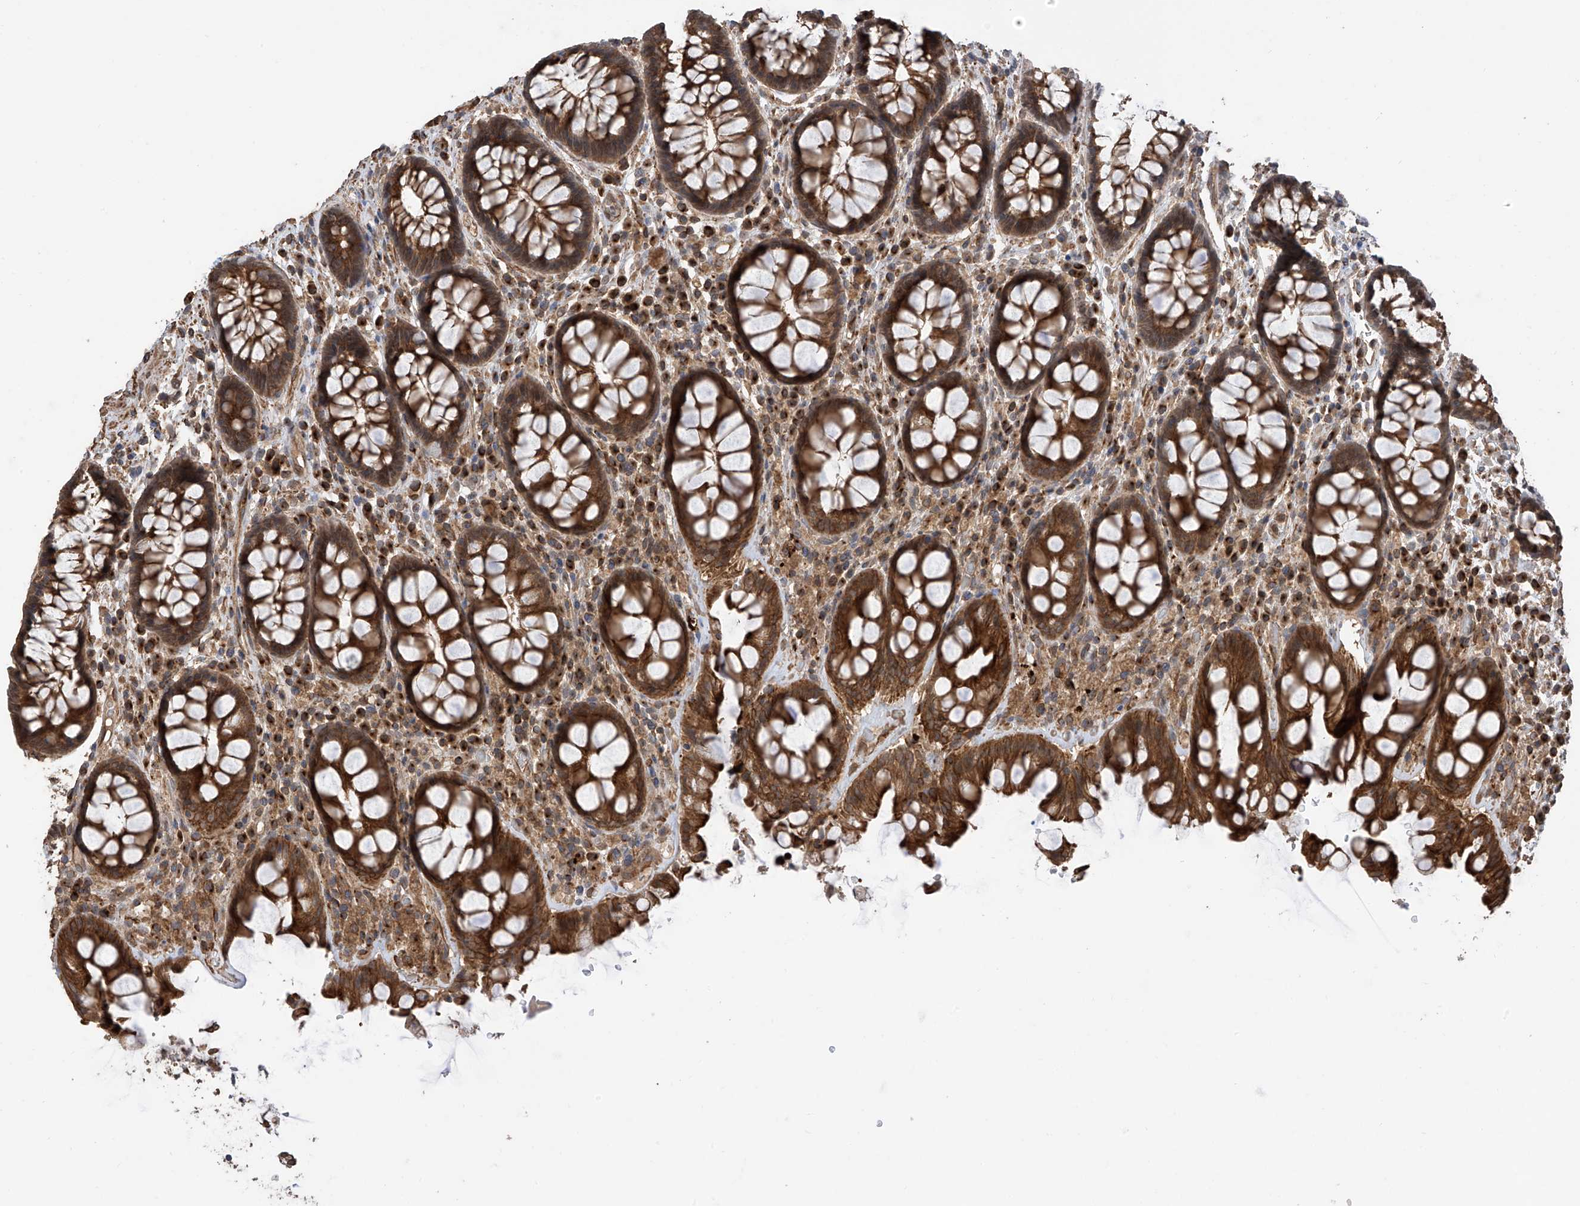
{"staining": {"intensity": "strong", "quantity": ">75%", "location": "cytoplasmic/membranous"}, "tissue": "rectum", "cell_type": "Glandular cells", "image_type": "normal", "snomed": [{"axis": "morphology", "description": "Normal tissue, NOS"}, {"axis": "topography", "description": "Rectum"}], "caption": "Immunohistochemistry (IHC) (DAB) staining of normal human rectum exhibits strong cytoplasmic/membranous protein expression in approximately >75% of glandular cells.", "gene": "RPAIN", "patient": {"sex": "male", "age": 64}}